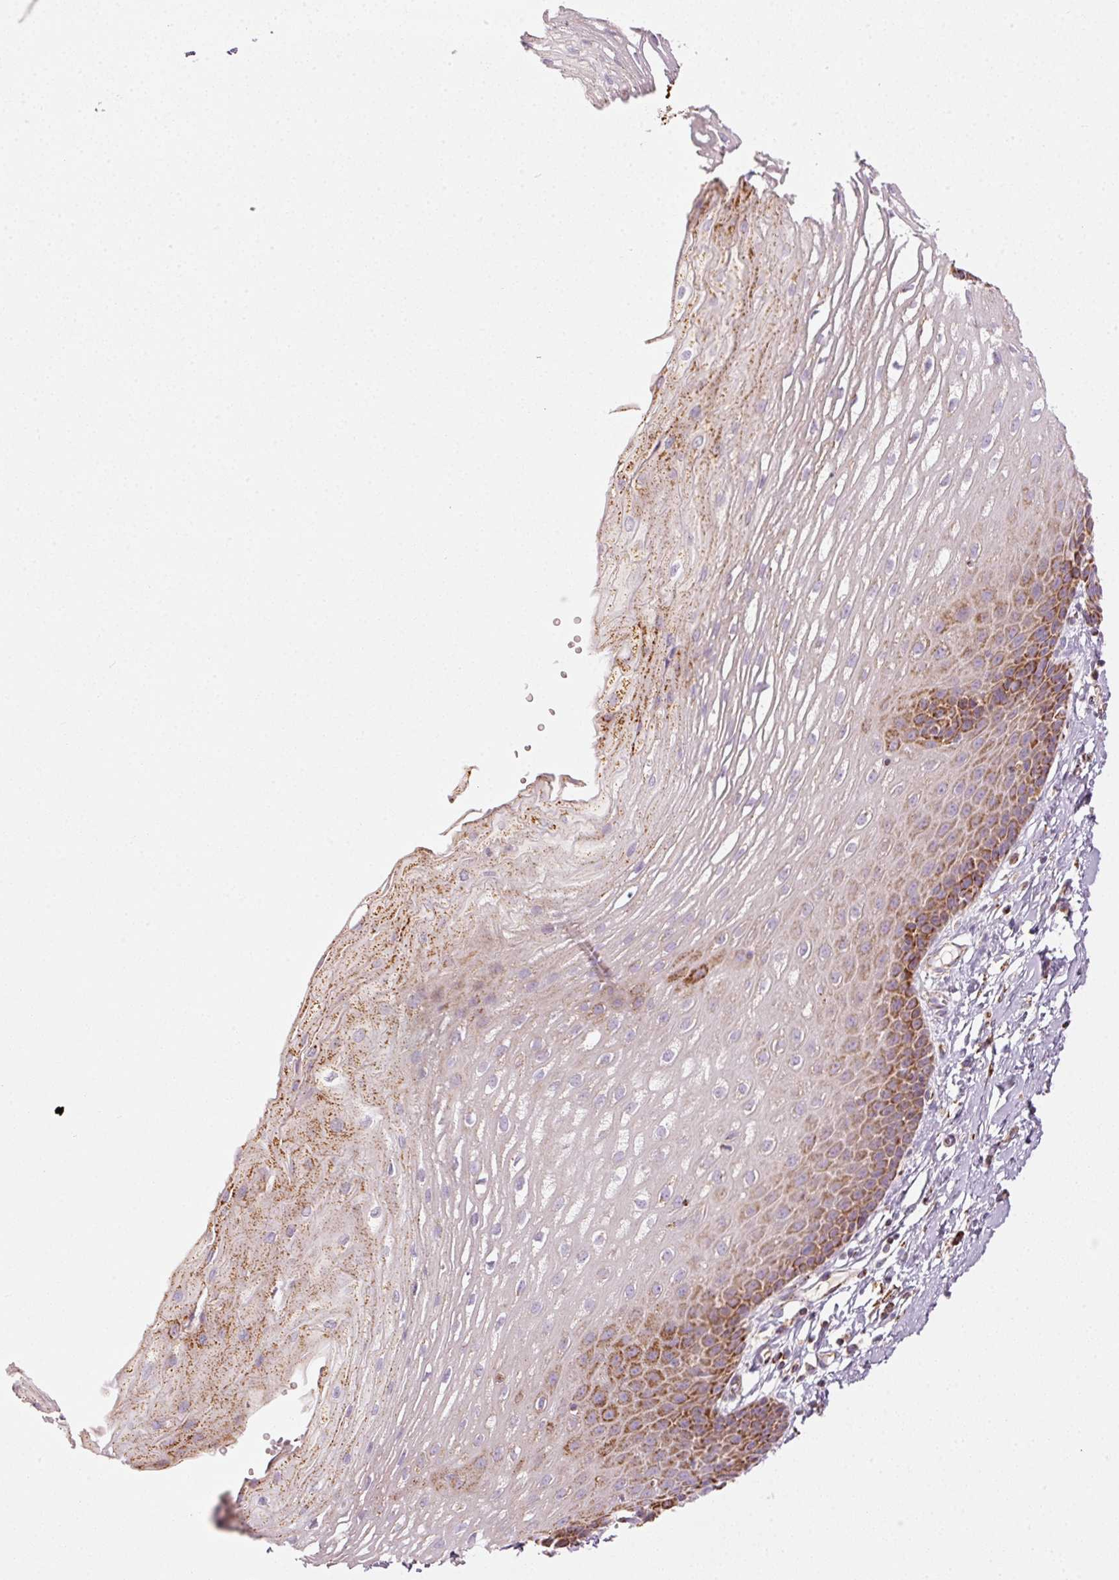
{"staining": {"intensity": "strong", "quantity": "25%-75%", "location": "cytoplasmic/membranous"}, "tissue": "esophagus", "cell_type": "Squamous epithelial cells", "image_type": "normal", "snomed": [{"axis": "morphology", "description": "Normal tissue, NOS"}, {"axis": "topography", "description": "Esophagus"}], "caption": "This is an image of IHC staining of benign esophagus, which shows strong expression in the cytoplasmic/membranous of squamous epithelial cells.", "gene": "C17orf98", "patient": {"sex": "male", "age": 70}}